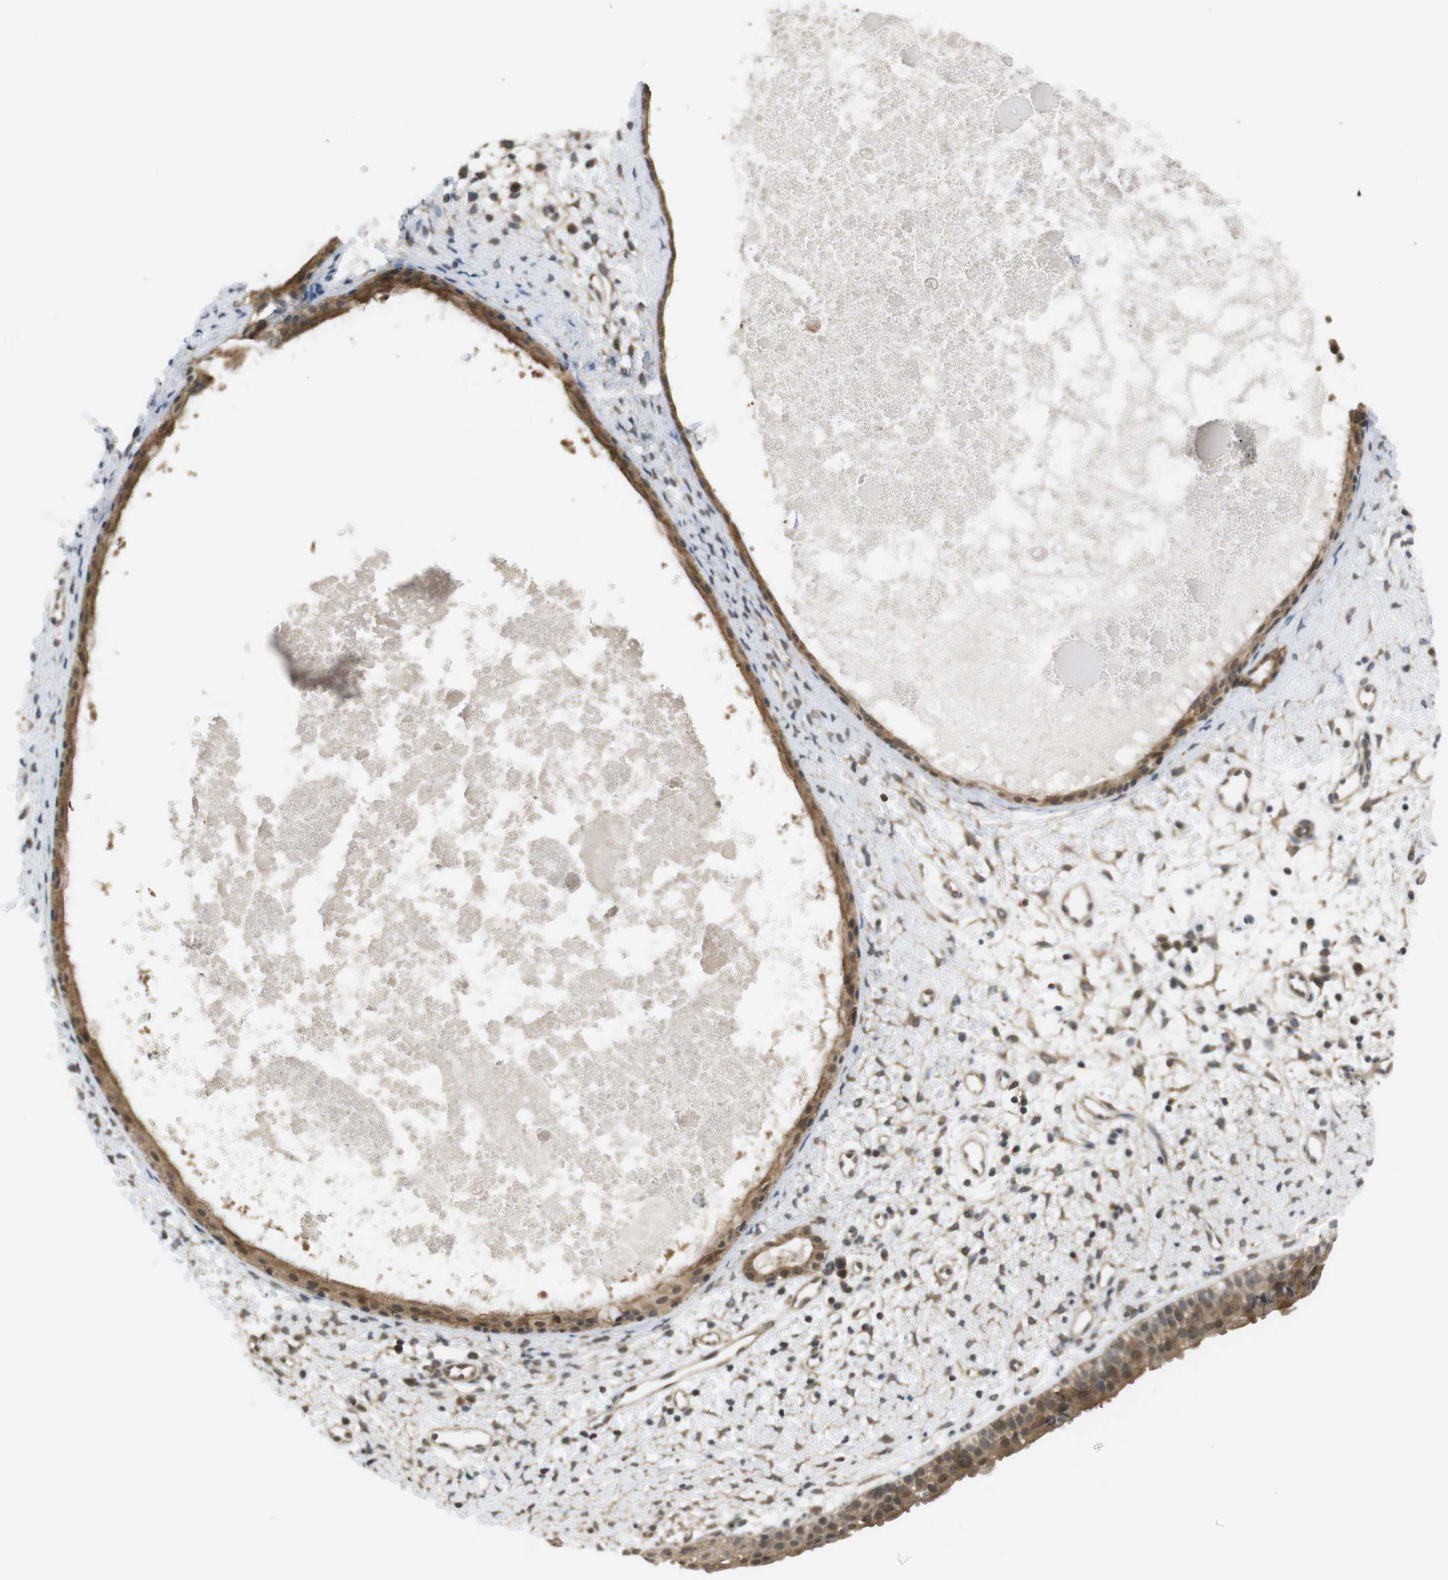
{"staining": {"intensity": "moderate", "quantity": ">75%", "location": "cytoplasmic/membranous"}, "tissue": "nasopharynx", "cell_type": "Respiratory epithelial cells", "image_type": "normal", "snomed": [{"axis": "morphology", "description": "Normal tissue, NOS"}, {"axis": "topography", "description": "Nasopharynx"}], "caption": "This histopathology image reveals benign nasopharynx stained with immunohistochemistry (IHC) to label a protein in brown. The cytoplasmic/membranous of respiratory epithelial cells show moderate positivity for the protein. Nuclei are counter-stained blue.", "gene": "RNF130", "patient": {"sex": "male", "age": 22}}